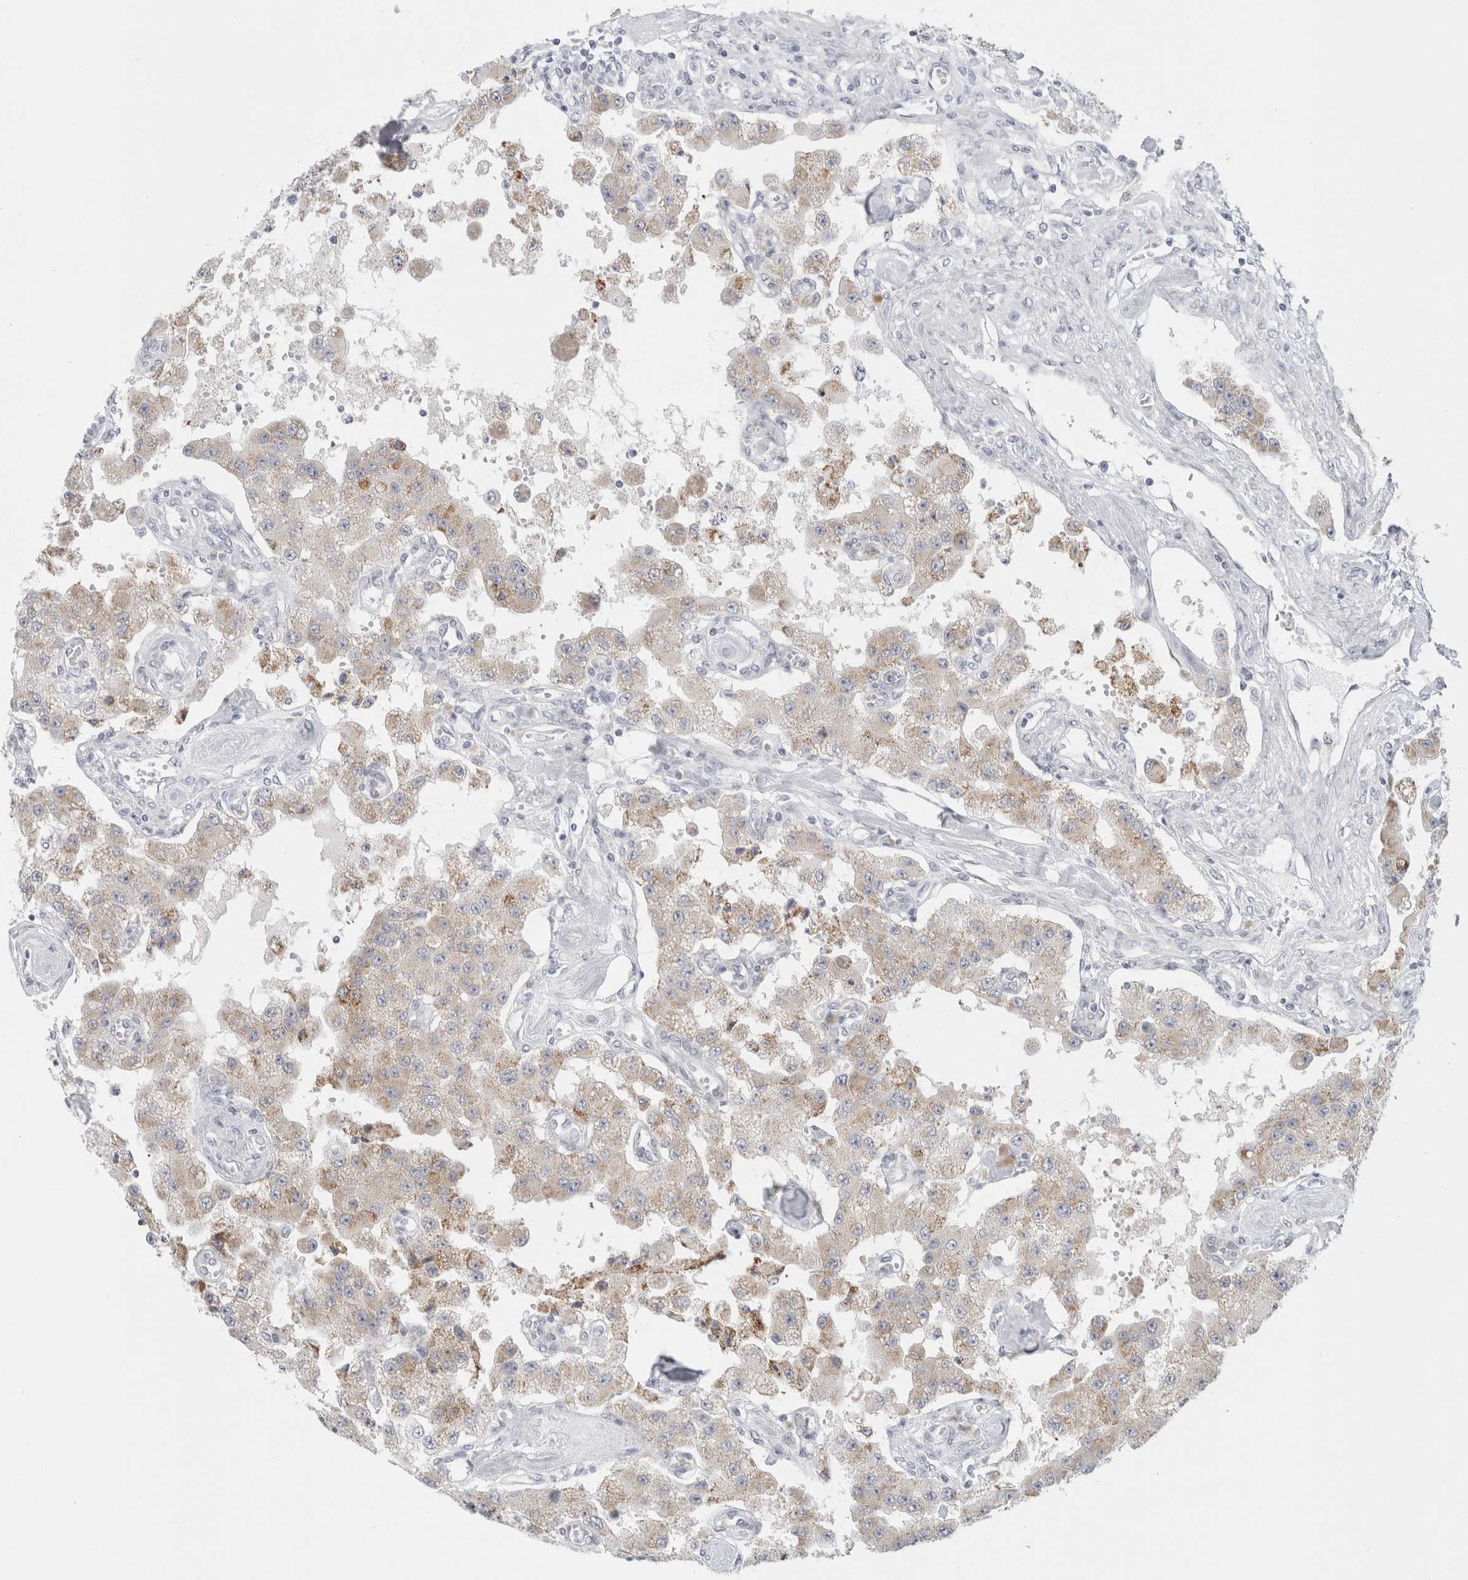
{"staining": {"intensity": "weak", "quantity": "25%-75%", "location": "cytoplasmic/membranous"}, "tissue": "carcinoid", "cell_type": "Tumor cells", "image_type": "cancer", "snomed": [{"axis": "morphology", "description": "Carcinoid, malignant, NOS"}, {"axis": "topography", "description": "Pancreas"}], "caption": "Immunohistochemical staining of carcinoid (malignant) exhibits weak cytoplasmic/membranous protein expression in about 25%-75% of tumor cells.", "gene": "FAHD1", "patient": {"sex": "male", "age": 41}}